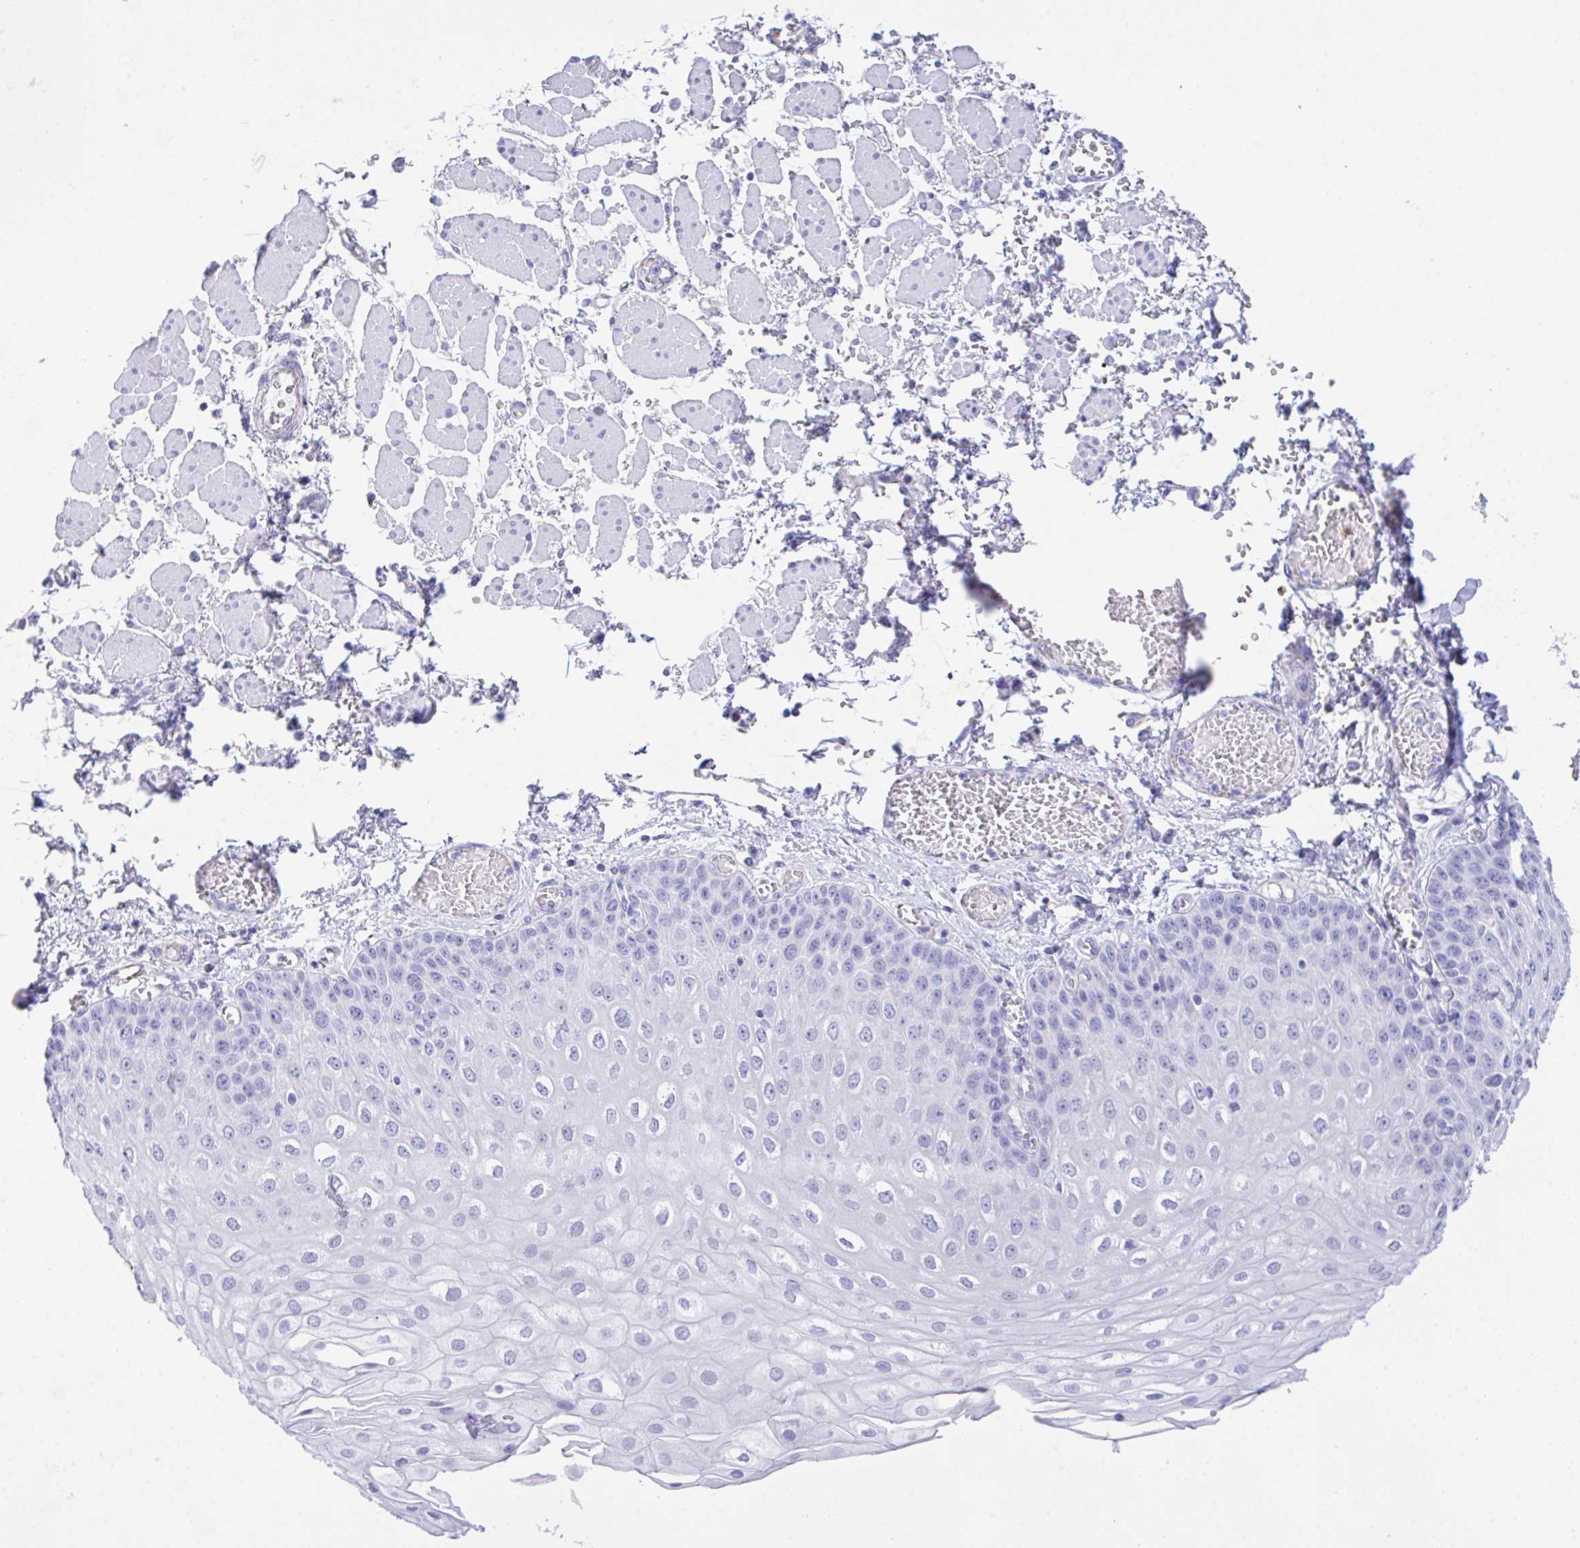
{"staining": {"intensity": "negative", "quantity": "none", "location": "none"}, "tissue": "esophagus", "cell_type": "Squamous epithelial cells", "image_type": "normal", "snomed": [{"axis": "morphology", "description": "Normal tissue, NOS"}, {"axis": "morphology", "description": "Adenocarcinoma, NOS"}, {"axis": "topography", "description": "Esophagus"}], "caption": "A high-resolution photomicrograph shows immunohistochemistry staining of benign esophagus, which reveals no significant staining in squamous epithelial cells.", "gene": "NDUFAF8", "patient": {"sex": "male", "age": 81}}